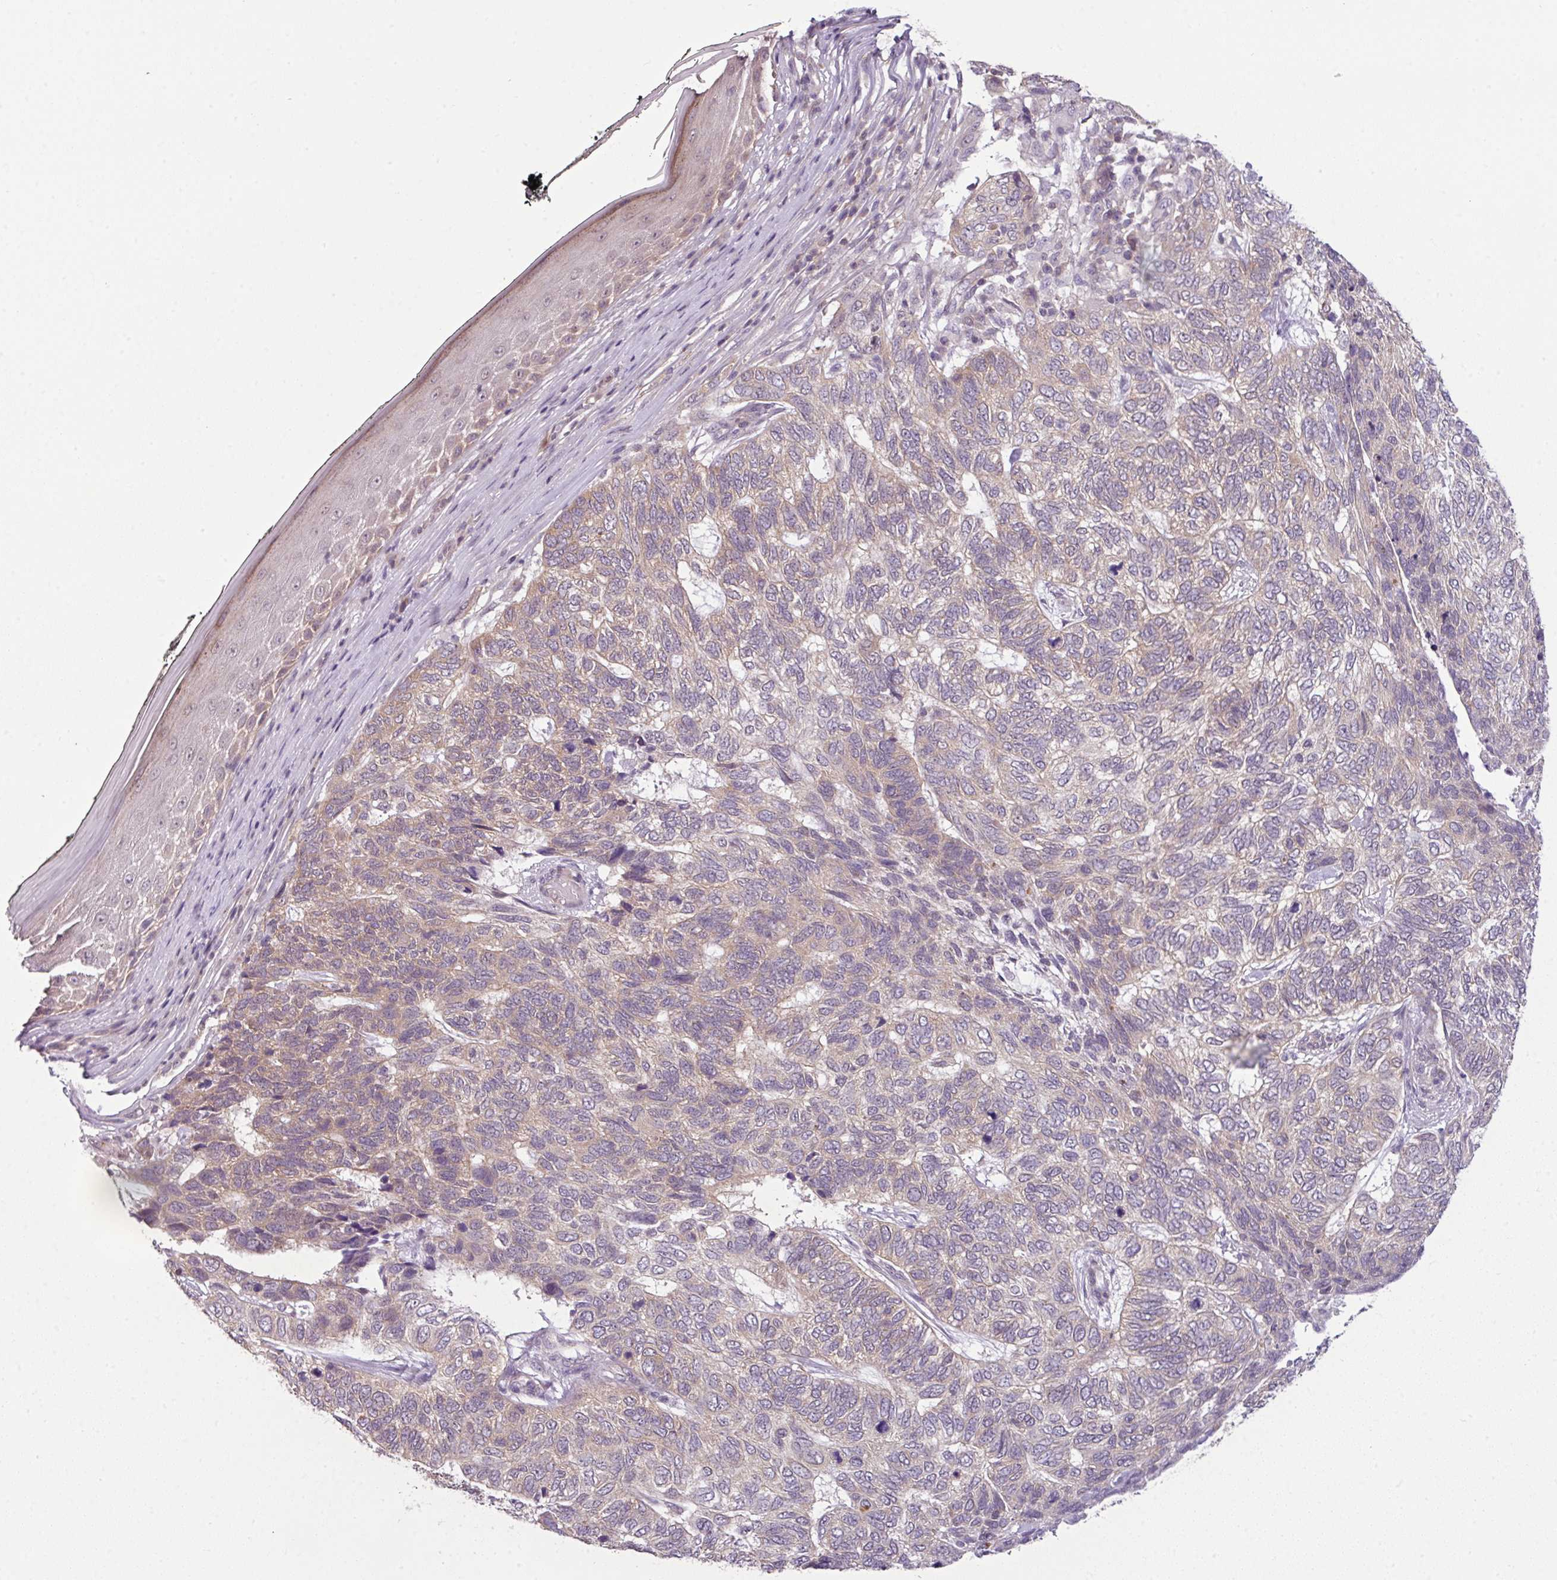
{"staining": {"intensity": "weak", "quantity": "<25%", "location": "cytoplasmic/membranous"}, "tissue": "skin cancer", "cell_type": "Tumor cells", "image_type": "cancer", "snomed": [{"axis": "morphology", "description": "Basal cell carcinoma"}, {"axis": "topography", "description": "Skin"}], "caption": "A histopathology image of skin basal cell carcinoma stained for a protein shows no brown staining in tumor cells.", "gene": "DERPC", "patient": {"sex": "female", "age": 65}}